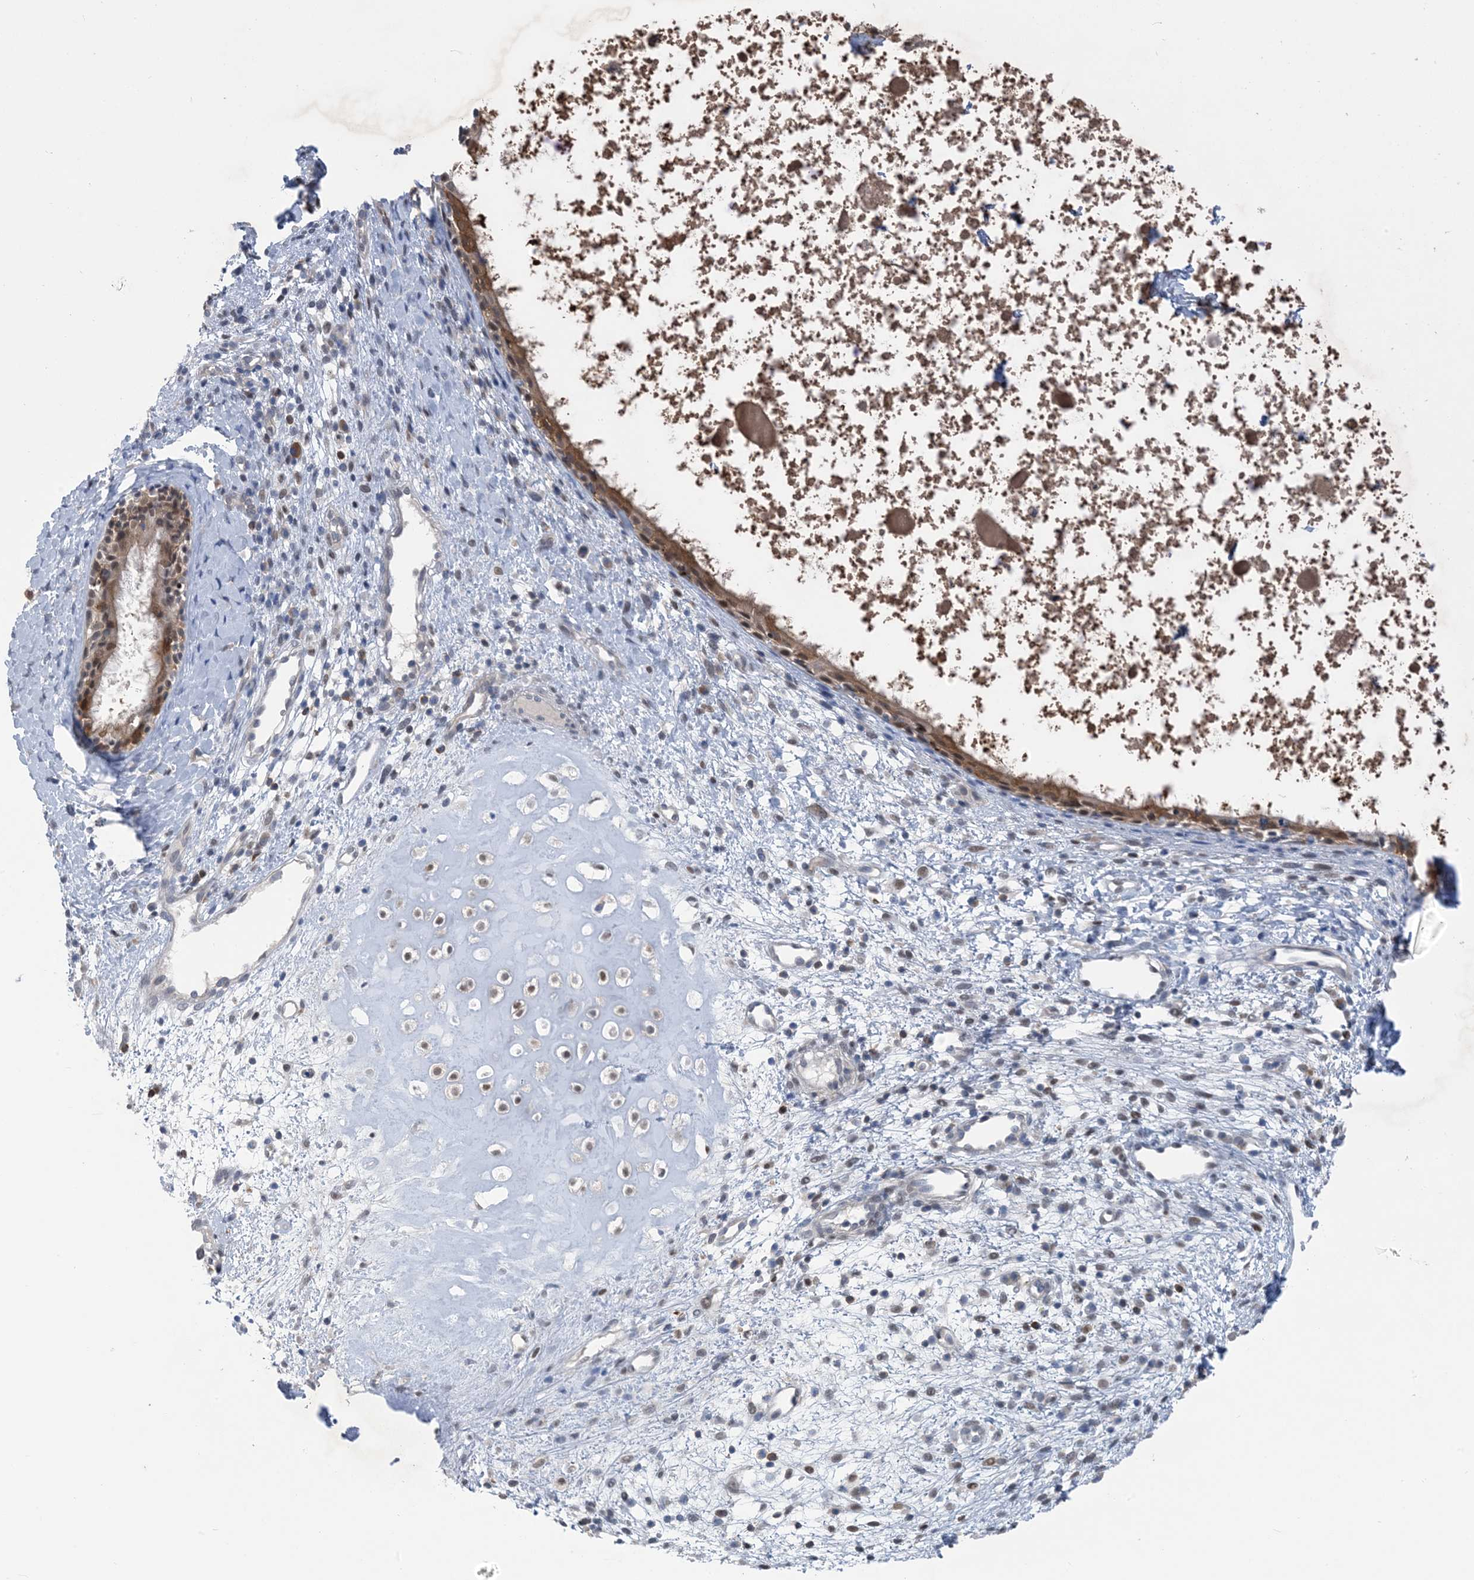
{"staining": {"intensity": "moderate", "quantity": ">75%", "location": "cytoplasmic/membranous,nuclear"}, "tissue": "nasopharynx", "cell_type": "Respiratory epithelial cells", "image_type": "normal", "snomed": [{"axis": "morphology", "description": "Normal tissue, NOS"}, {"axis": "topography", "description": "Nasopharynx"}], "caption": "Immunohistochemical staining of normal nasopharynx displays >75% levels of moderate cytoplasmic/membranous,nuclear protein expression in about >75% of respiratory epithelial cells. (DAB = brown stain, brightfield microscopy at high magnification).", "gene": "ZC3H12A", "patient": {"sex": "male", "age": 22}}